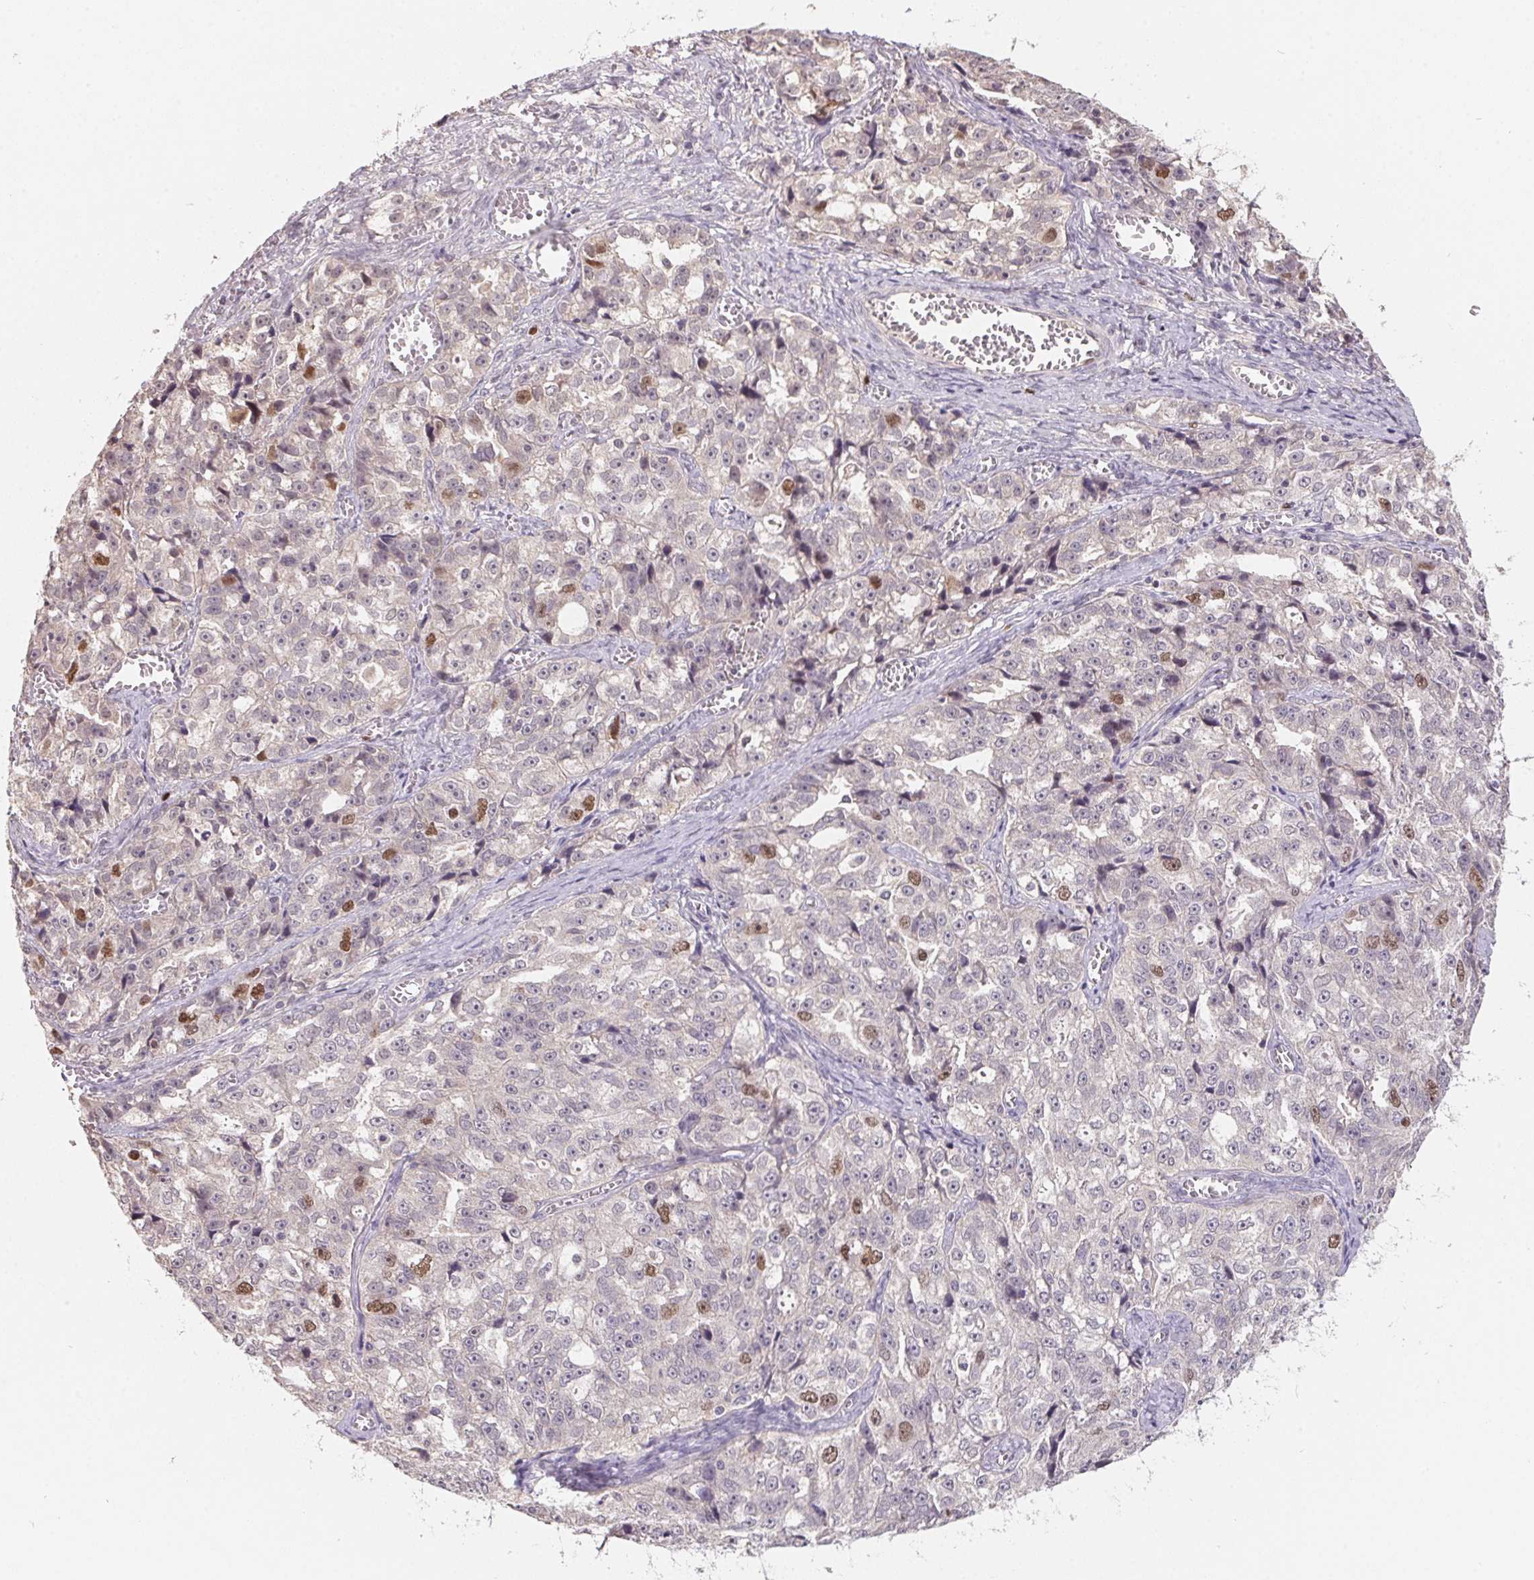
{"staining": {"intensity": "moderate", "quantity": "<25%", "location": "nuclear"}, "tissue": "ovarian cancer", "cell_type": "Tumor cells", "image_type": "cancer", "snomed": [{"axis": "morphology", "description": "Cystadenocarcinoma, serous, NOS"}, {"axis": "topography", "description": "Ovary"}], "caption": "Brown immunohistochemical staining in human serous cystadenocarcinoma (ovarian) shows moderate nuclear expression in approximately <25% of tumor cells.", "gene": "KIFC1", "patient": {"sex": "female", "age": 51}}